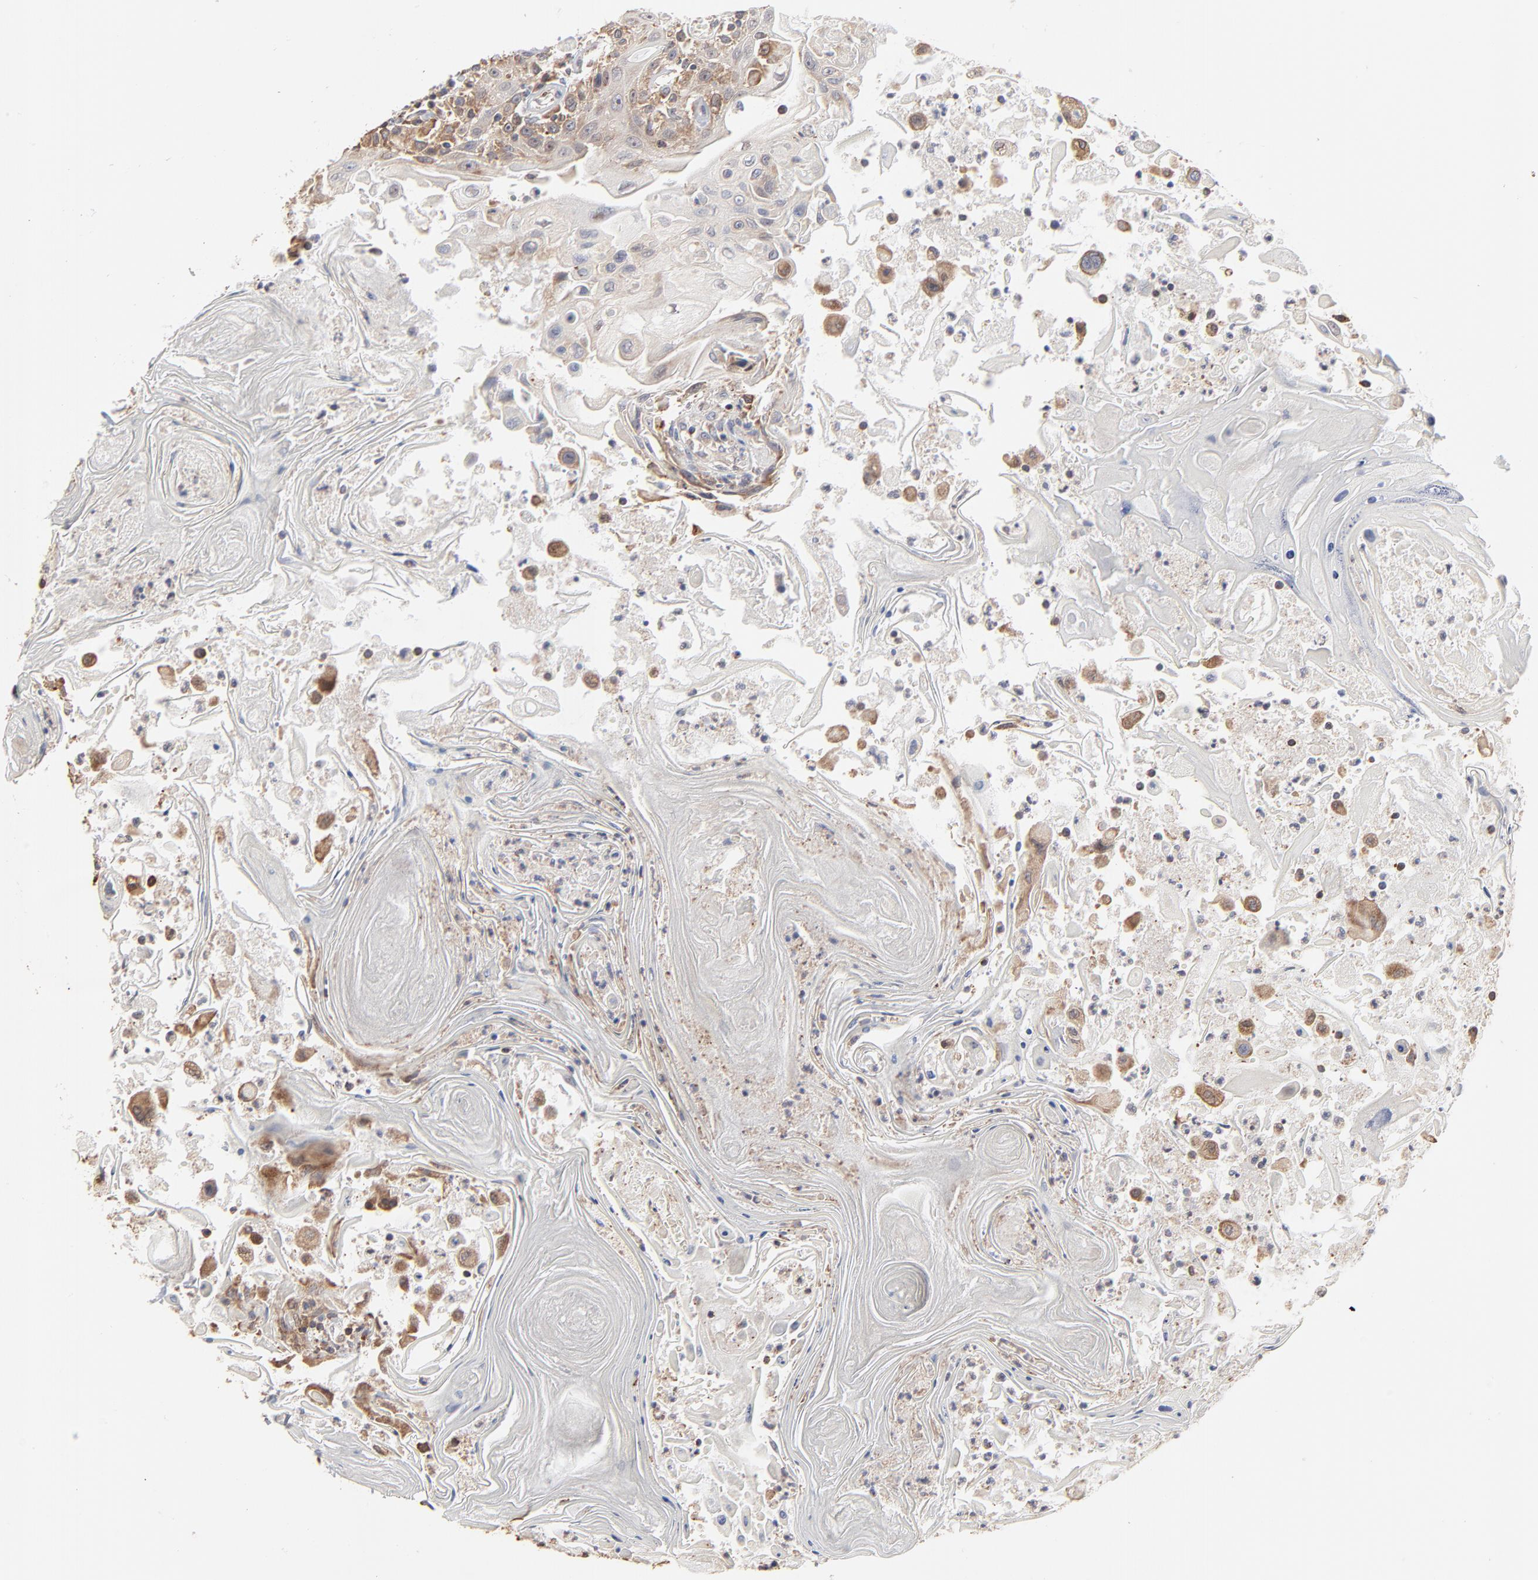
{"staining": {"intensity": "strong", "quantity": ">75%", "location": "cytoplasmic/membranous"}, "tissue": "head and neck cancer", "cell_type": "Tumor cells", "image_type": "cancer", "snomed": [{"axis": "morphology", "description": "Squamous cell carcinoma, NOS"}, {"axis": "topography", "description": "Oral tissue"}, {"axis": "topography", "description": "Head-Neck"}], "caption": "The immunohistochemical stain shows strong cytoplasmic/membranous expression in tumor cells of head and neck squamous cell carcinoma tissue.", "gene": "RNF213", "patient": {"sex": "female", "age": 76}}